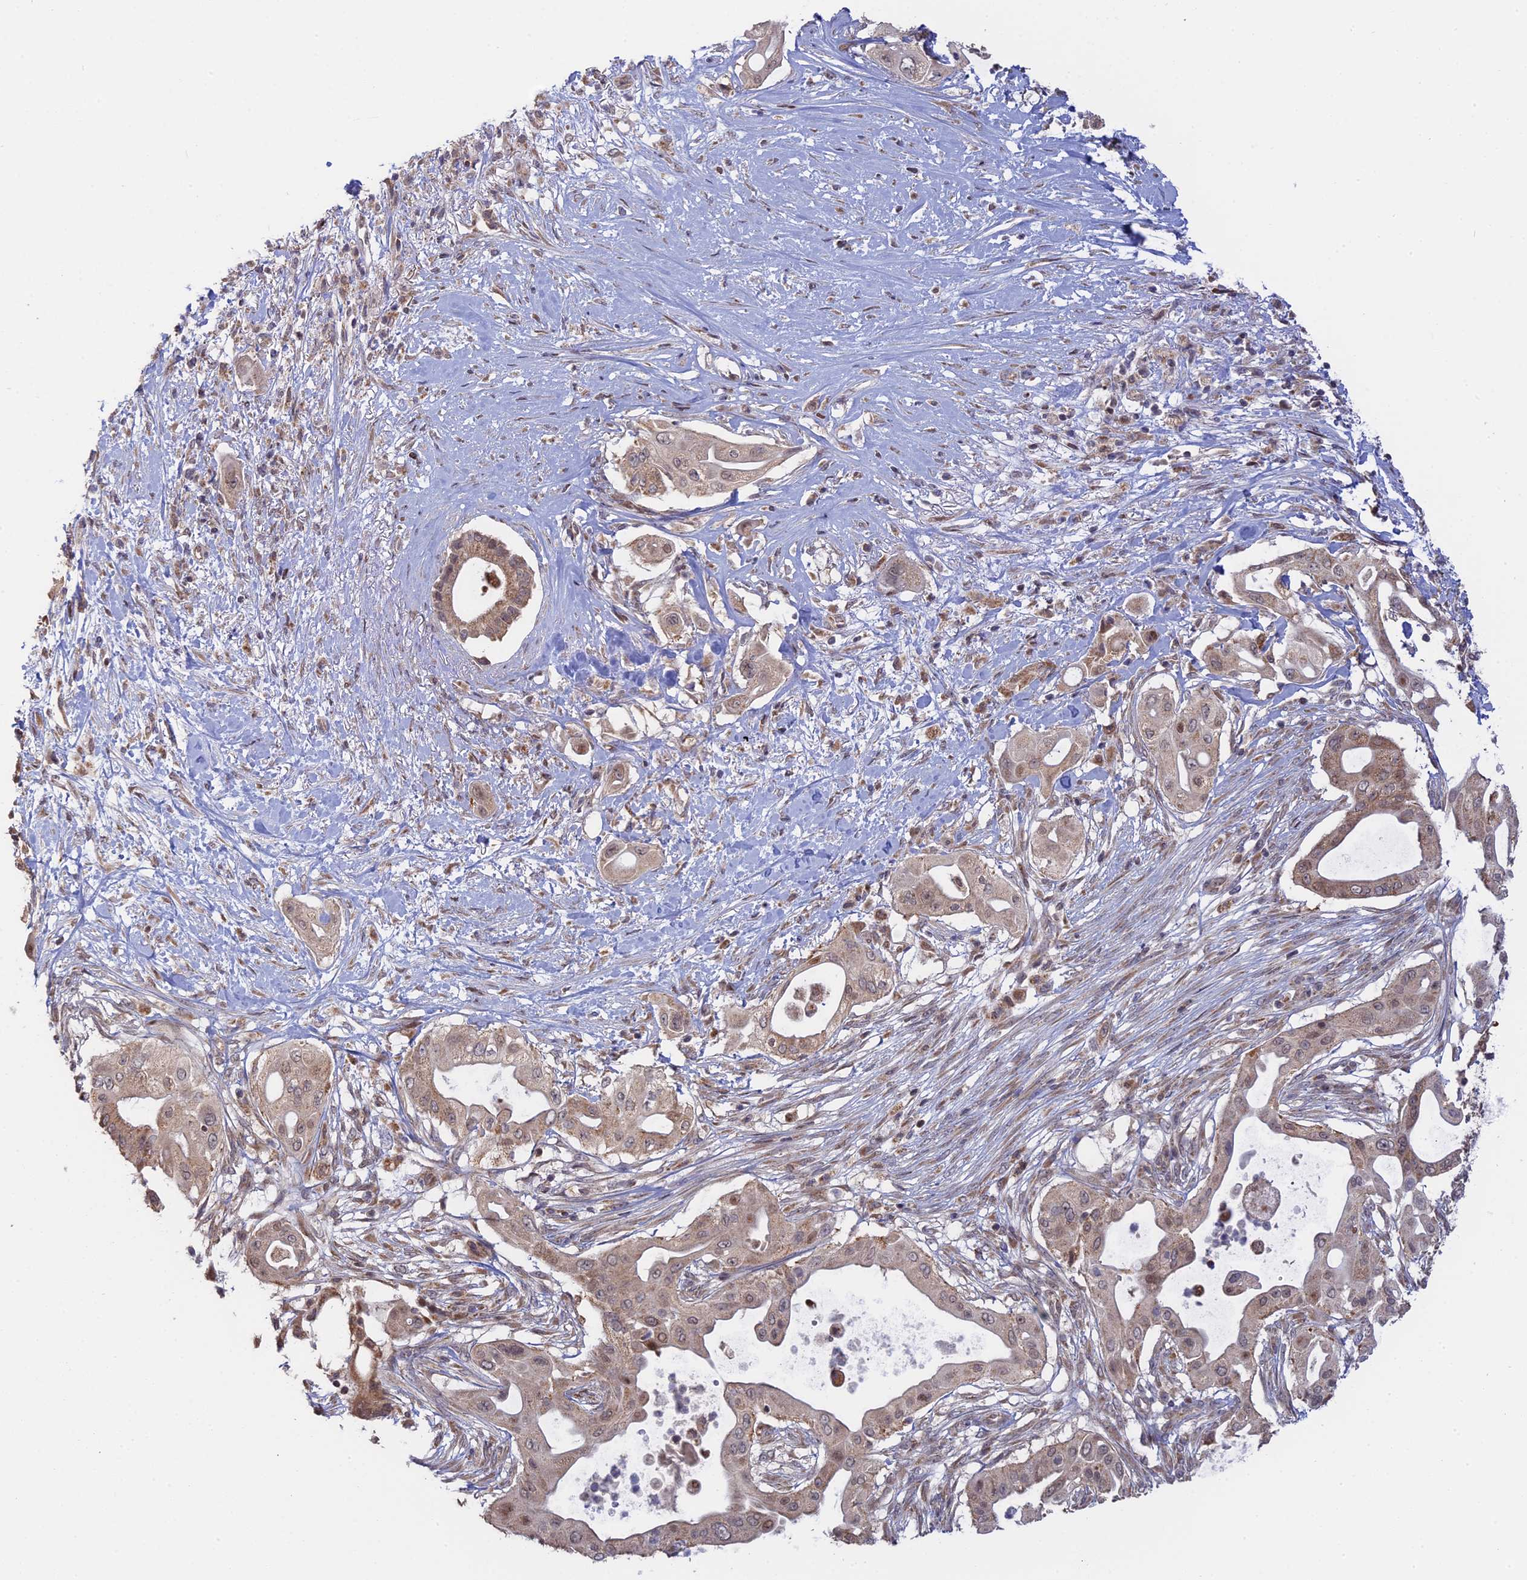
{"staining": {"intensity": "weak", "quantity": ">75%", "location": "cytoplasmic/membranous,nuclear"}, "tissue": "pancreatic cancer", "cell_type": "Tumor cells", "image_type": "cancer", "snomed": [{"axis": "morphology", "description": "Adenocarcinoma, NOS"}, {"axis": "topography", "description": "Pancreas"}], "caption": "Protein staining exhibits weak cytoplasmic/membranous and nuclear positivity in about >75% of tumor cells in pancreatic cancer.", "gene": "GSKIP", "patient": {"sex": "male", "age": 68}}